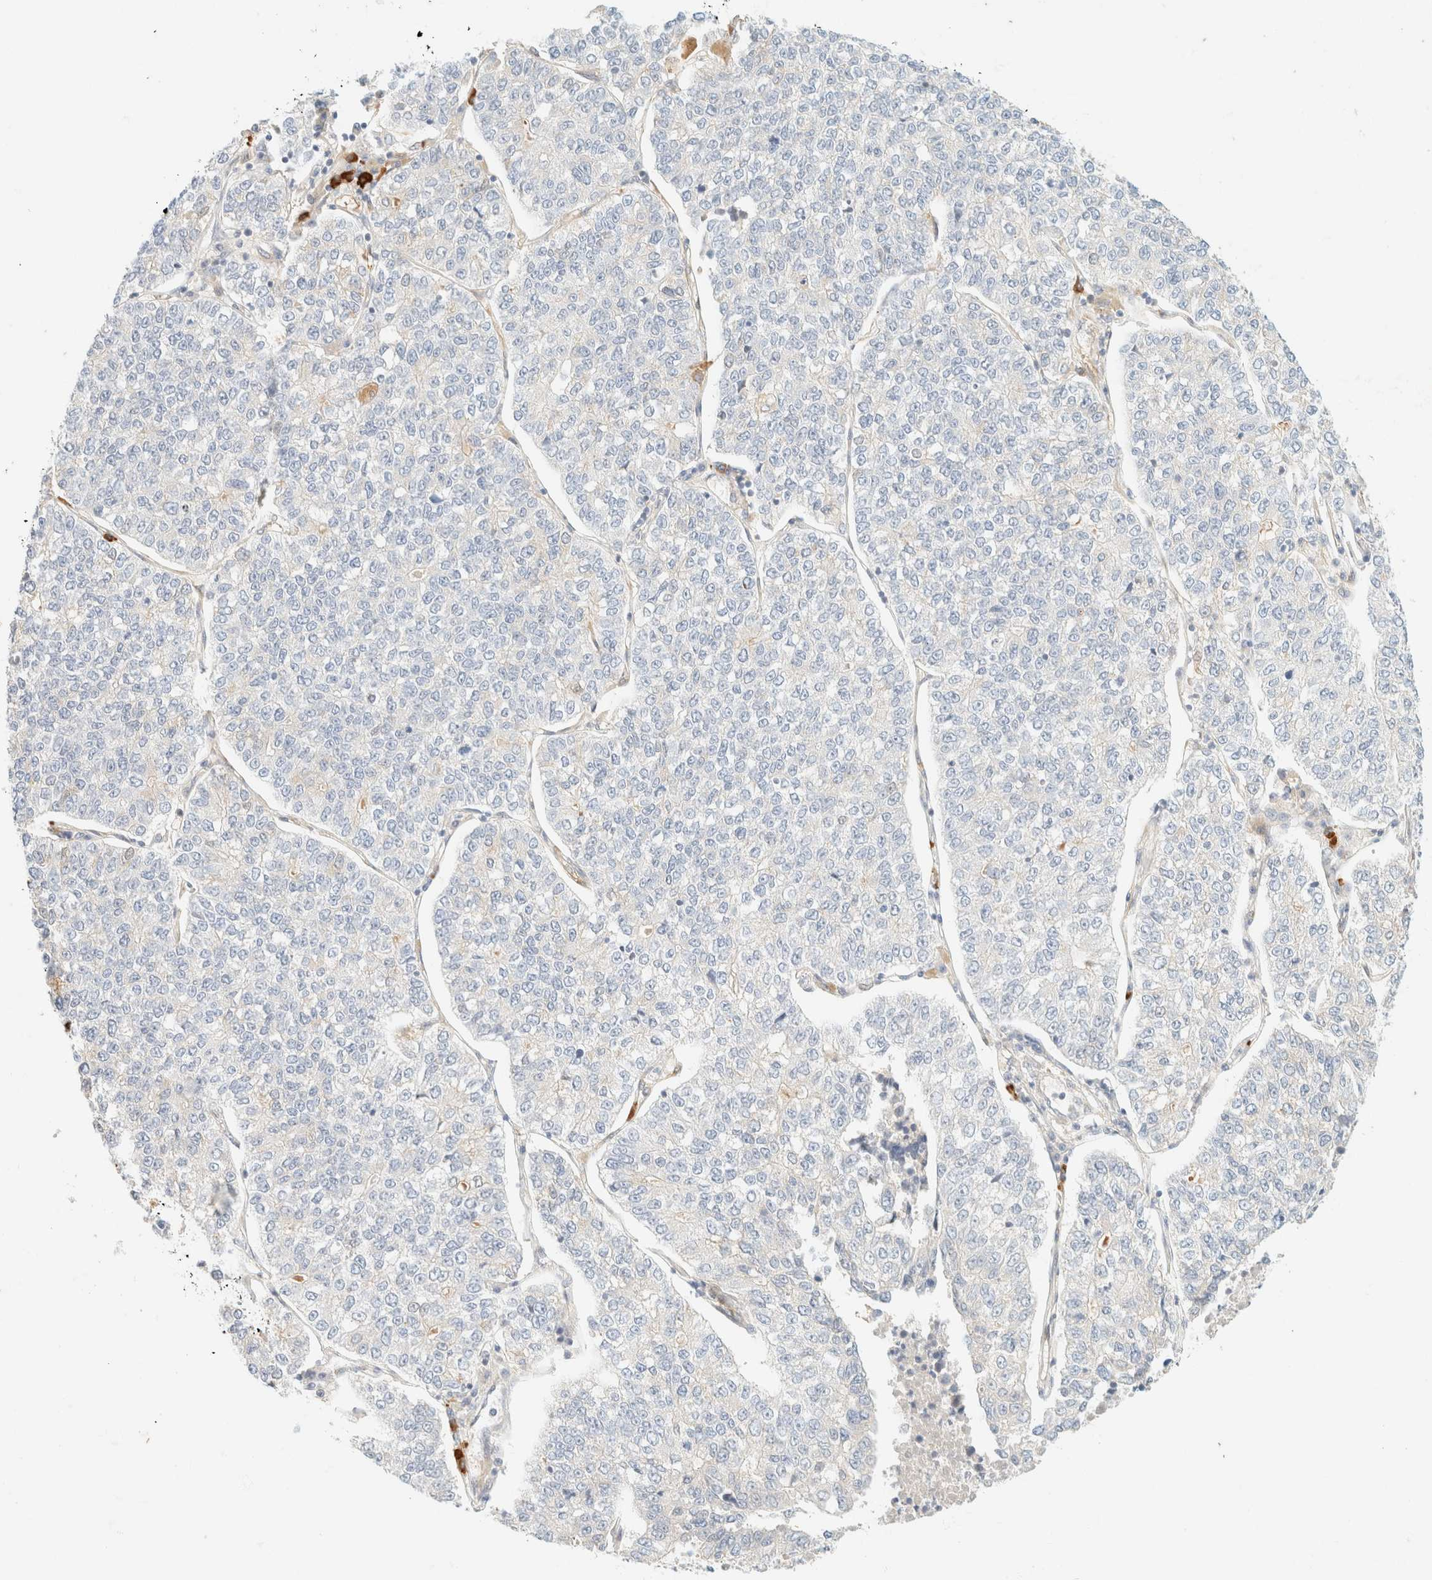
{"staining": {"intensity": "negative", "quantity": "none", "location": "none"}, "tissue": "lung cancer", "cell_type": "Tumor cells", "image_type": "cancer", "snomed": [{"axis": "morphology", "description": "Adenocarcinoma, NOS"}, {"axis": "topography", "description": "Lung"}], "caption": "Immunohistochemistry (IHC) micrograph of lung adenocarcinoma stained for a protein (brown), which reveals no staining in tumor cells. (DAB (3,3'-diaminobenzidine) immunohistochemistry (IHC) with hematoxylin counter stain).", "gene": "FHOD1", "patient": {"sex": "male", "age": 49}}